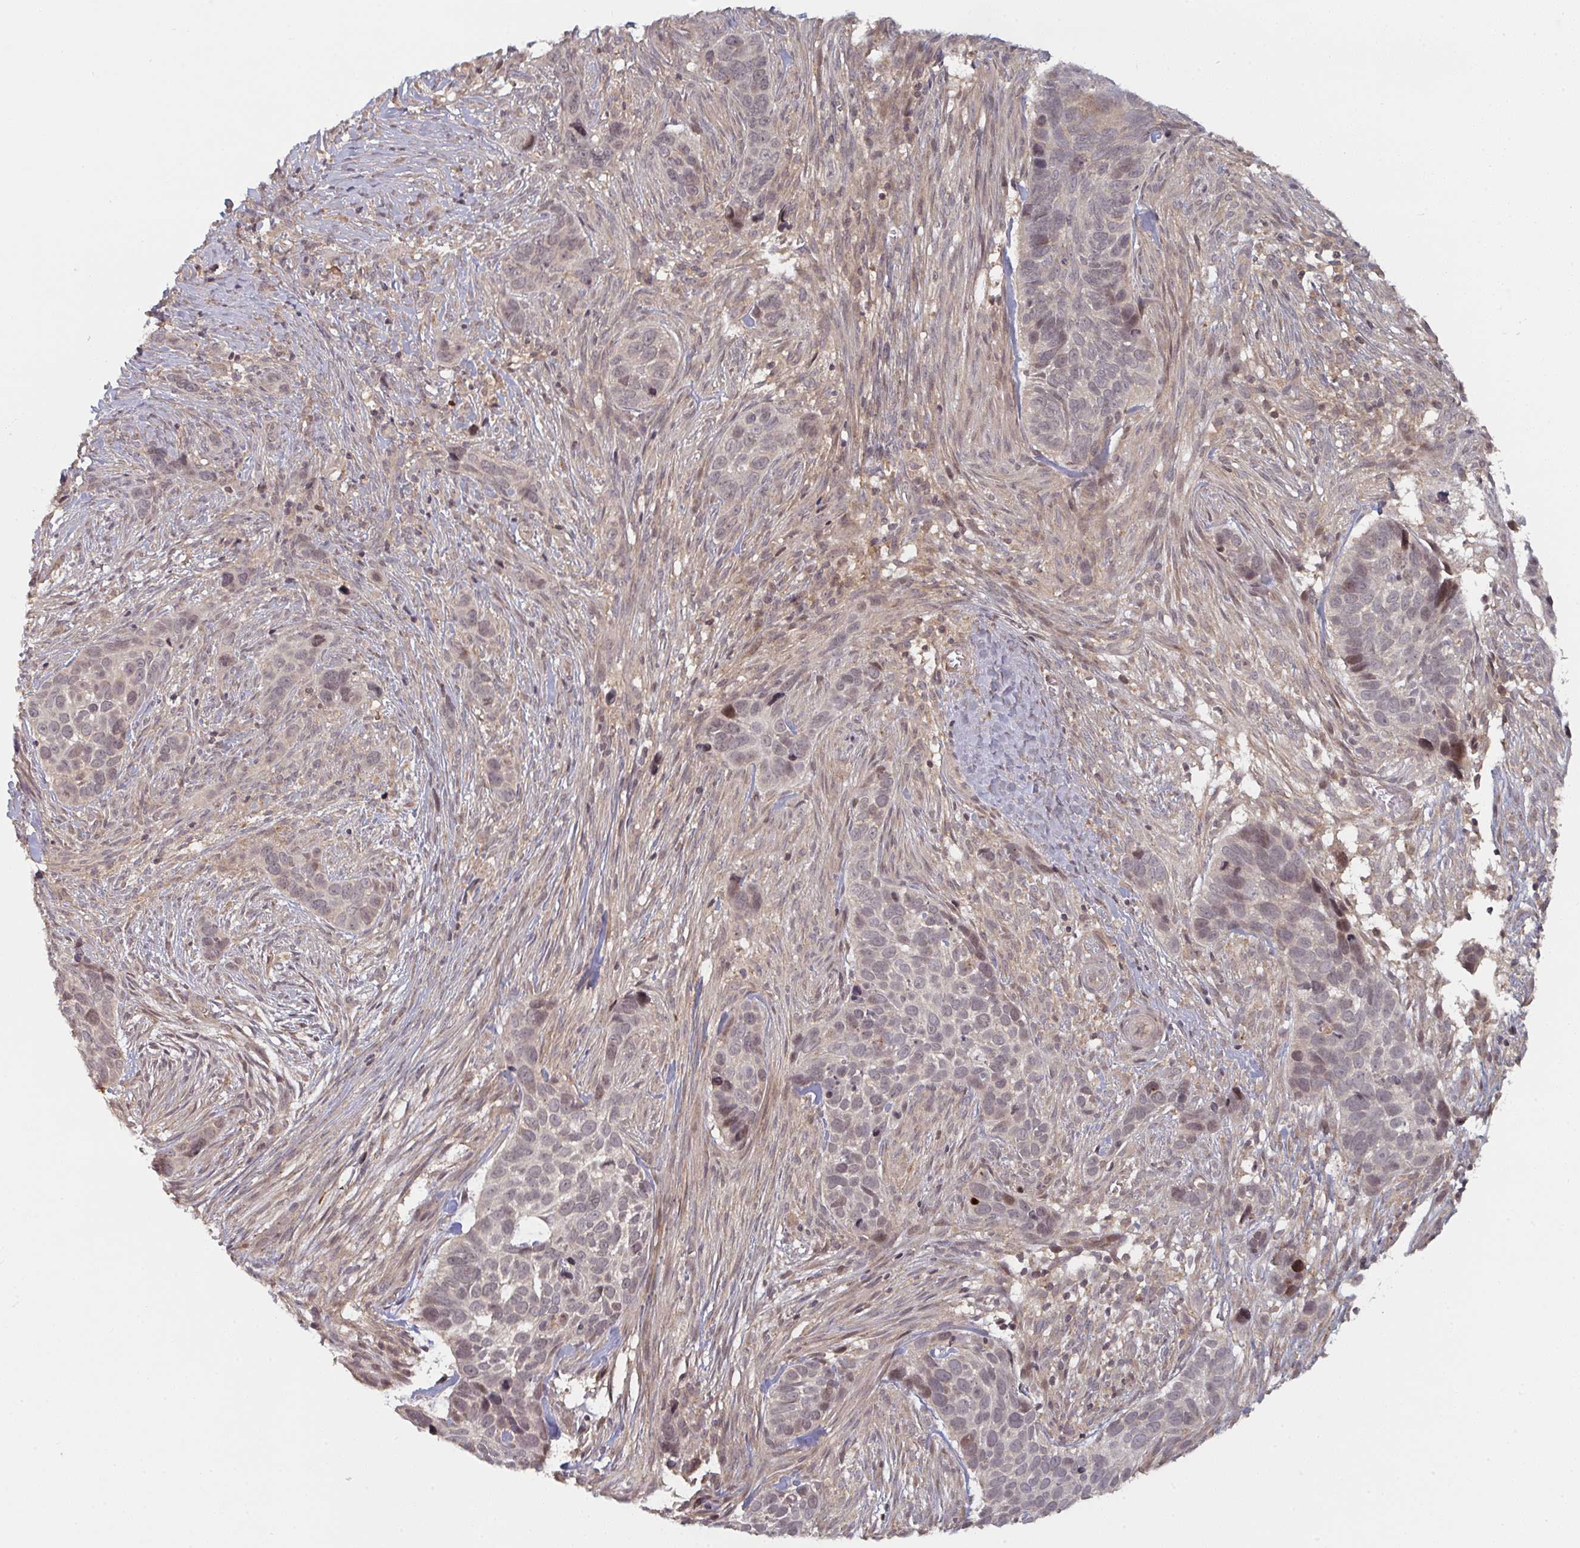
{"staining": {"intensity": "moderate", "quantity": "<25%", "location": "nuclear"}, "tissue": "skin cancer", "cell_type": "Tumor cells", "image_type": "cancer", "snomed": [{"axis": "morphology", "description": "Basal cell carcinoma"}, {"axis": "topography", "description": "Skin"}], "caption": "This micrograph reveals immunohistochemistry (IHC) staining of human skin basal cell carcinoma, with low moderate nuclear expression in about <25% of tumor cells.", "gene": "DCST1", "patient": {"sex": "female", "age": 82}}